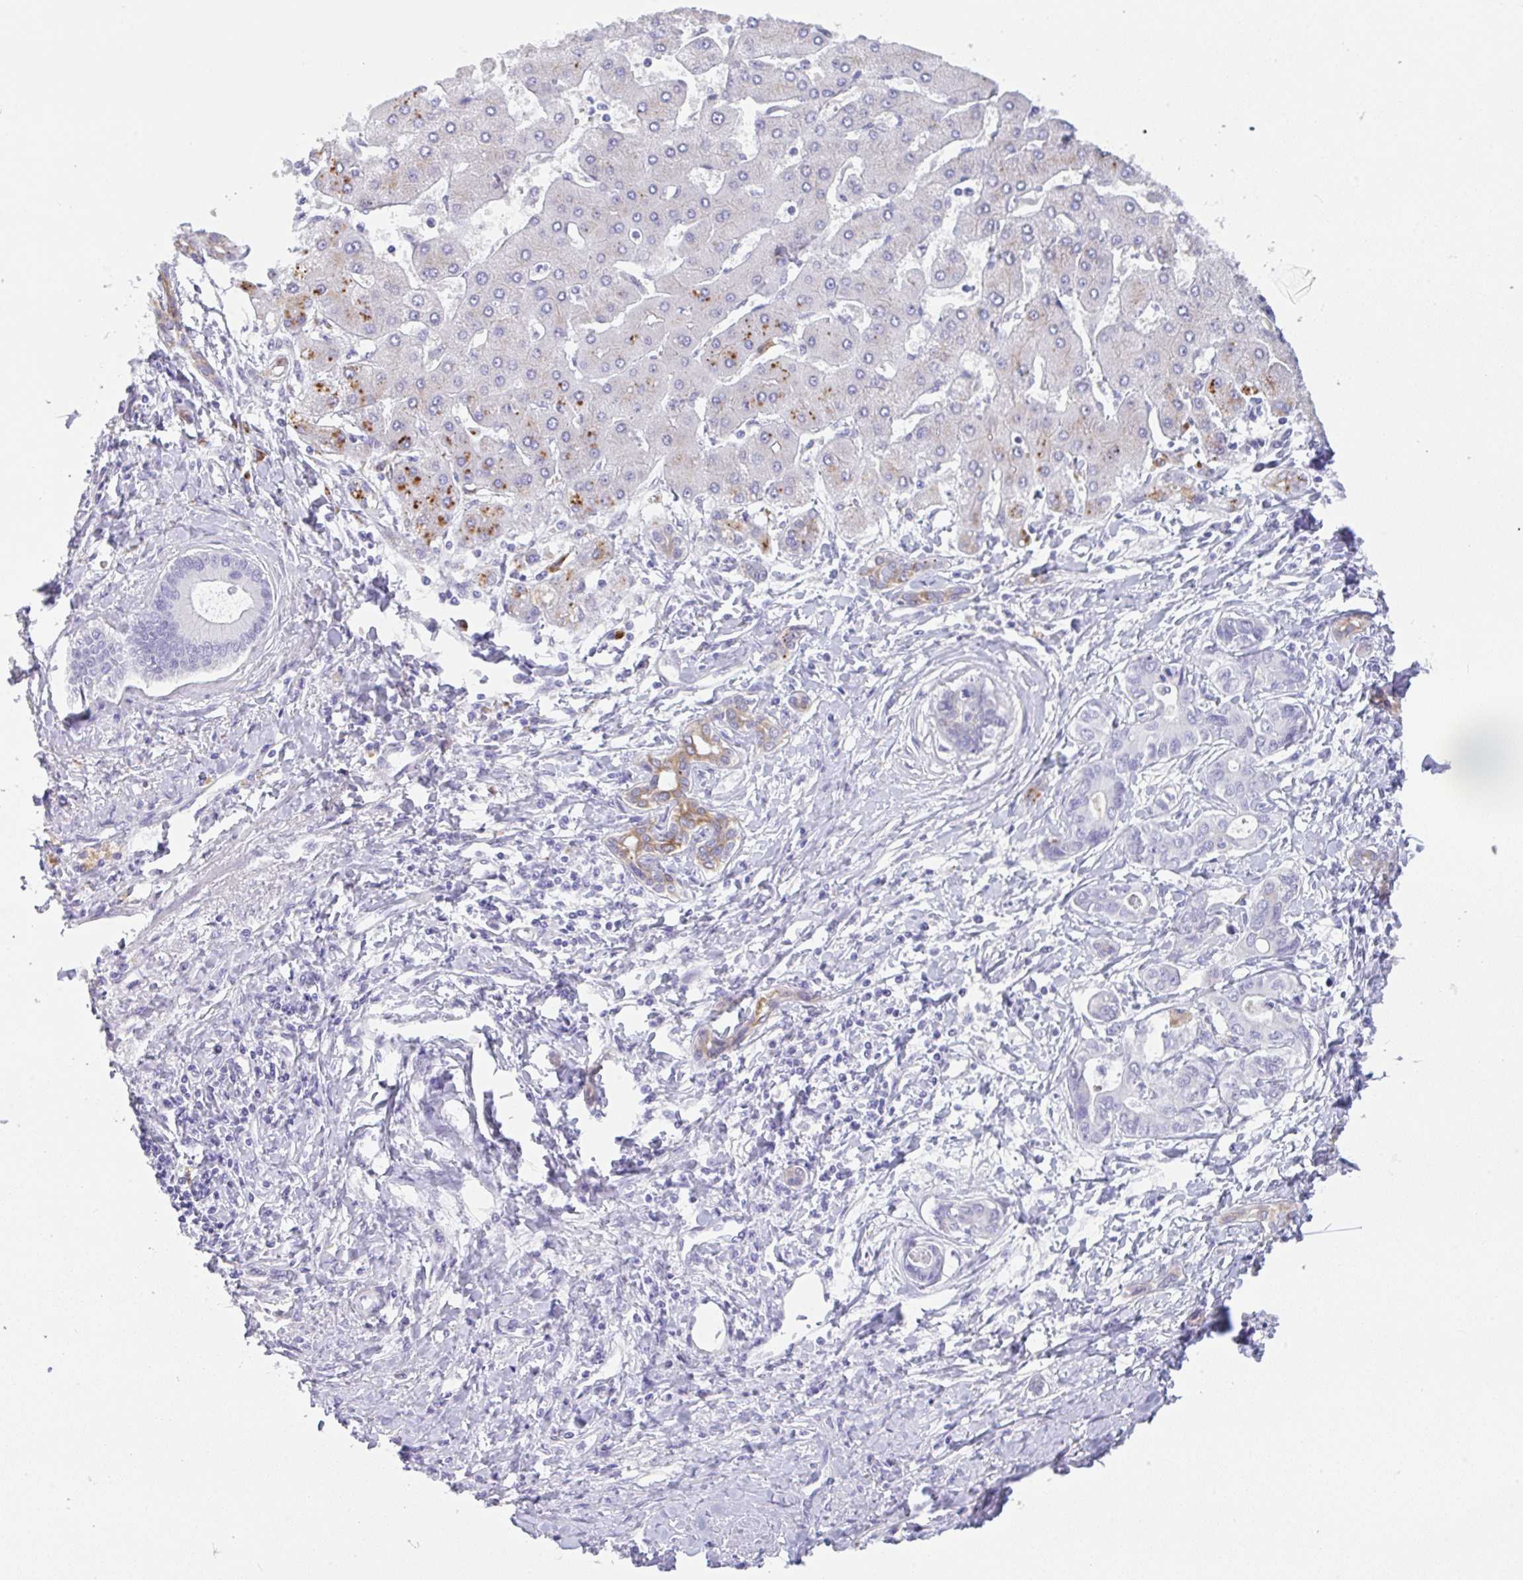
{"staining": {"intensity": "moderate", "quantity": "<25%", "location": "cytoplasmic/membranous"}, "tissue": "liver cancer", "cell_type": "Tumor cells", "image_type": "cancer", "snomed": [{"axis": "morphology", "description": "Cholangiocarcinoma"}, {"axis": "topography", "description": "Liver"}], "caption": "Immunohistochemical staining of human liver cancer (cholangiocarcinoma) reveals moderate cytoplasmic/membranous protein staining in approximately <25% of tumor cells.", "gene": "TRAF4", "patient": {"sex": "male", "age": 66}}